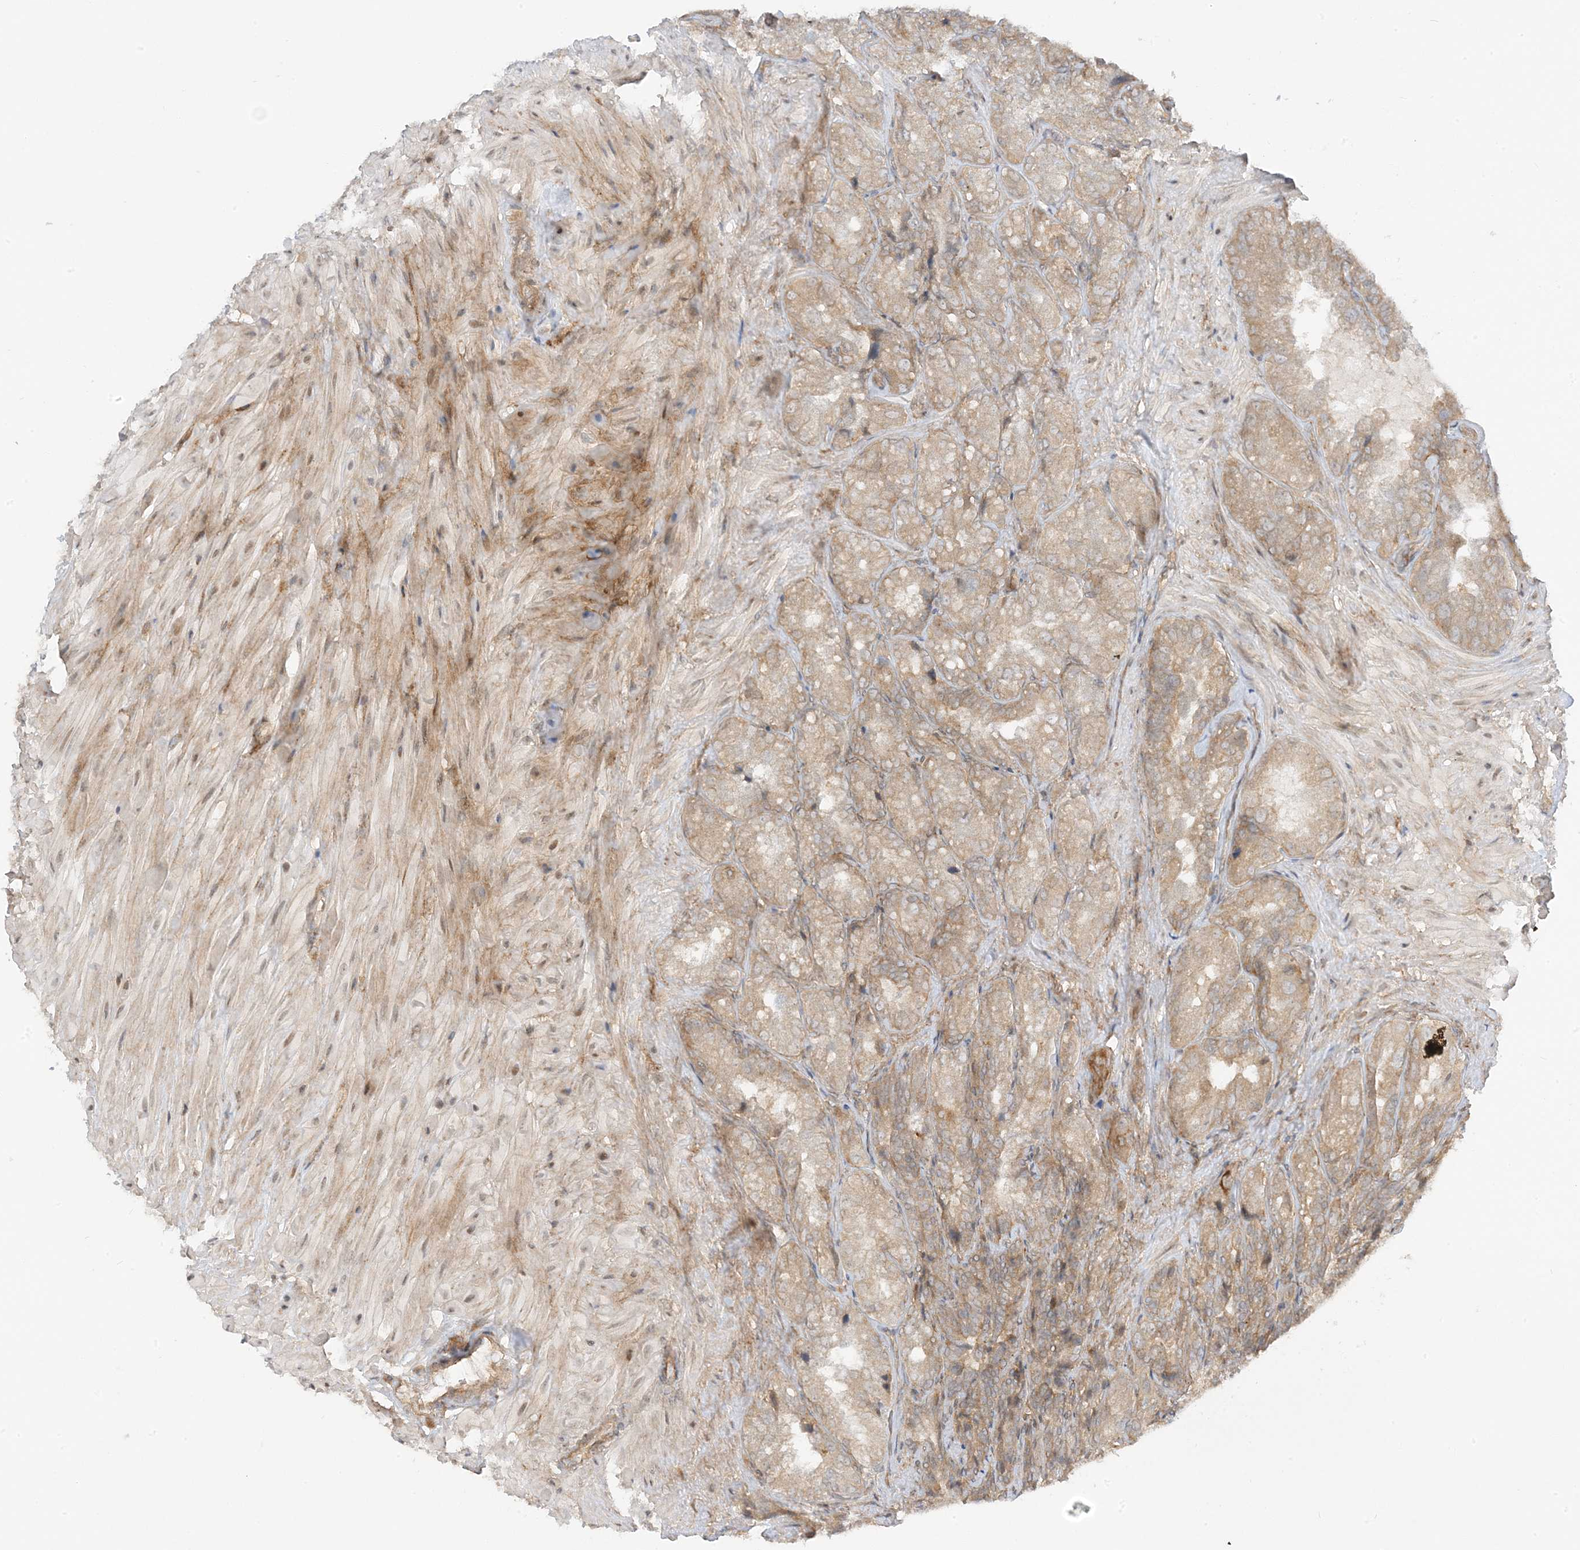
{"staining": {"intensity": "weak", "quantity": ">75%", "location": "cytoplasmic/membranous"}, "tissue": "seminal vesicle", "cell_type": "Glandular cells", "image_type": "normal", "snomed": [{"axis": "morphology", "description": "Normal tissue, NOS"}, {"axis": "topography", "description": "Seminal veicle"}, {"axis": "topography", "description": "Peripheral nerve tissue"}], "caption": "This photomicrograph displays normal seminal vesicle stained with immunohistochemistry (IHC) to label a protein in brown. The cytoplasmic/membranous of glandular cells show weak positivity for the protein. Nuclei are counter-stained blue.", "gene": "SCARF2", "patient": {"sex": "male", "age": 63}}